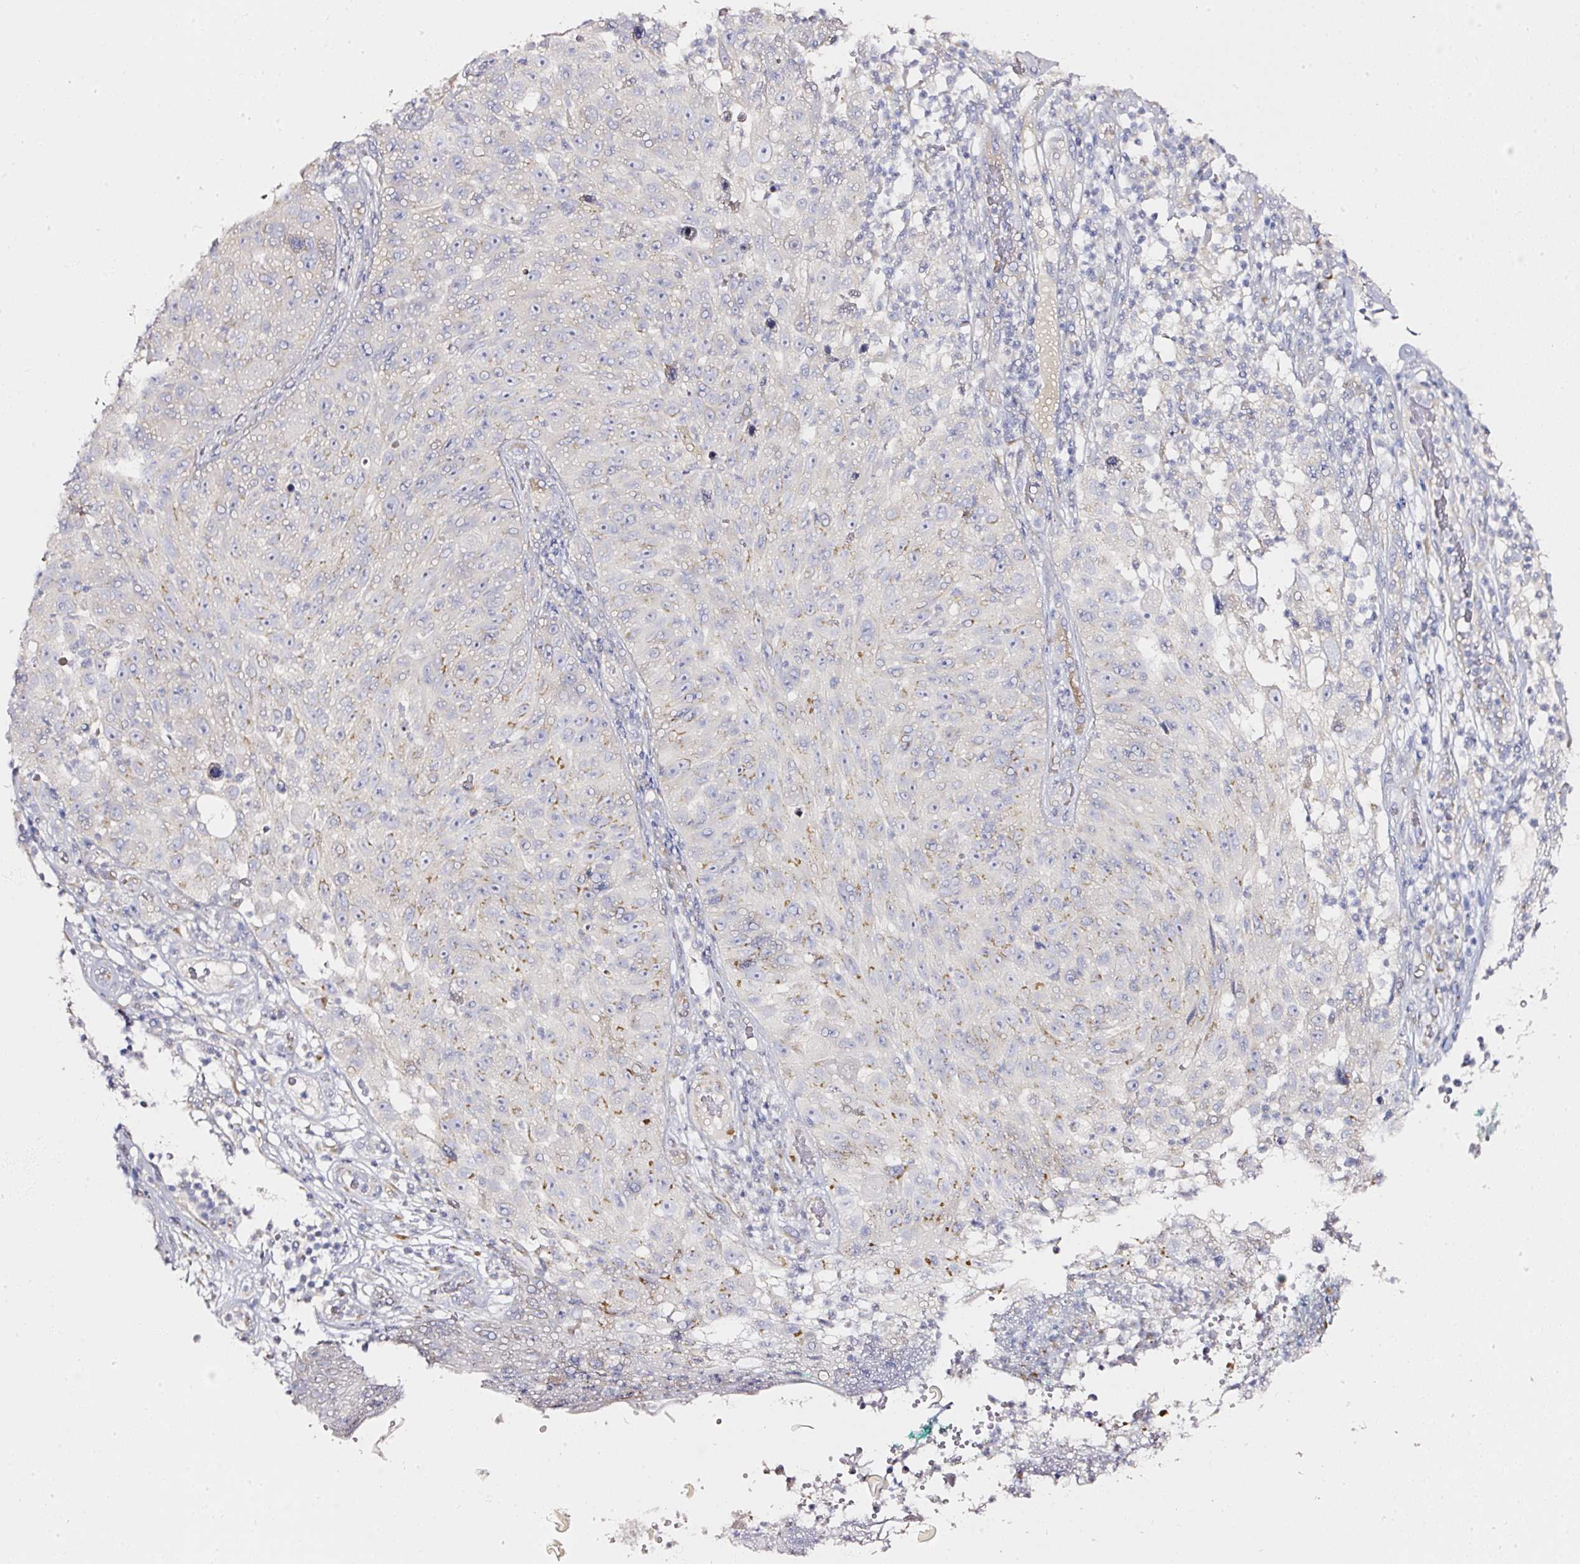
{"staining": {"intensity": "weak", "quantity": "<25%", "location": "cytoplasmic/membranous"}, "tissue": "skin cancer", "cell_type": "Tumor cells", "image_type": "cancer", "snomed": [{"axis": "morphology", "description": "Squamous cell carcinoma, NOS"}, {"axis": "topography", "description": "Skin"}], "caption": "High power microscopy image of an IHC image of squamous cell carcinoma (skin), revealing no significant expression in tumor cells. (Stains: DAB (3,3'-diaminobenzidine) immunohistochemistry (IHC) with hematoxylin counter stain, Microscopy: brightfield microscopy at high magnification).", "gene": "PDXDC1", "patient": {"sex": "female", "age": 87}}